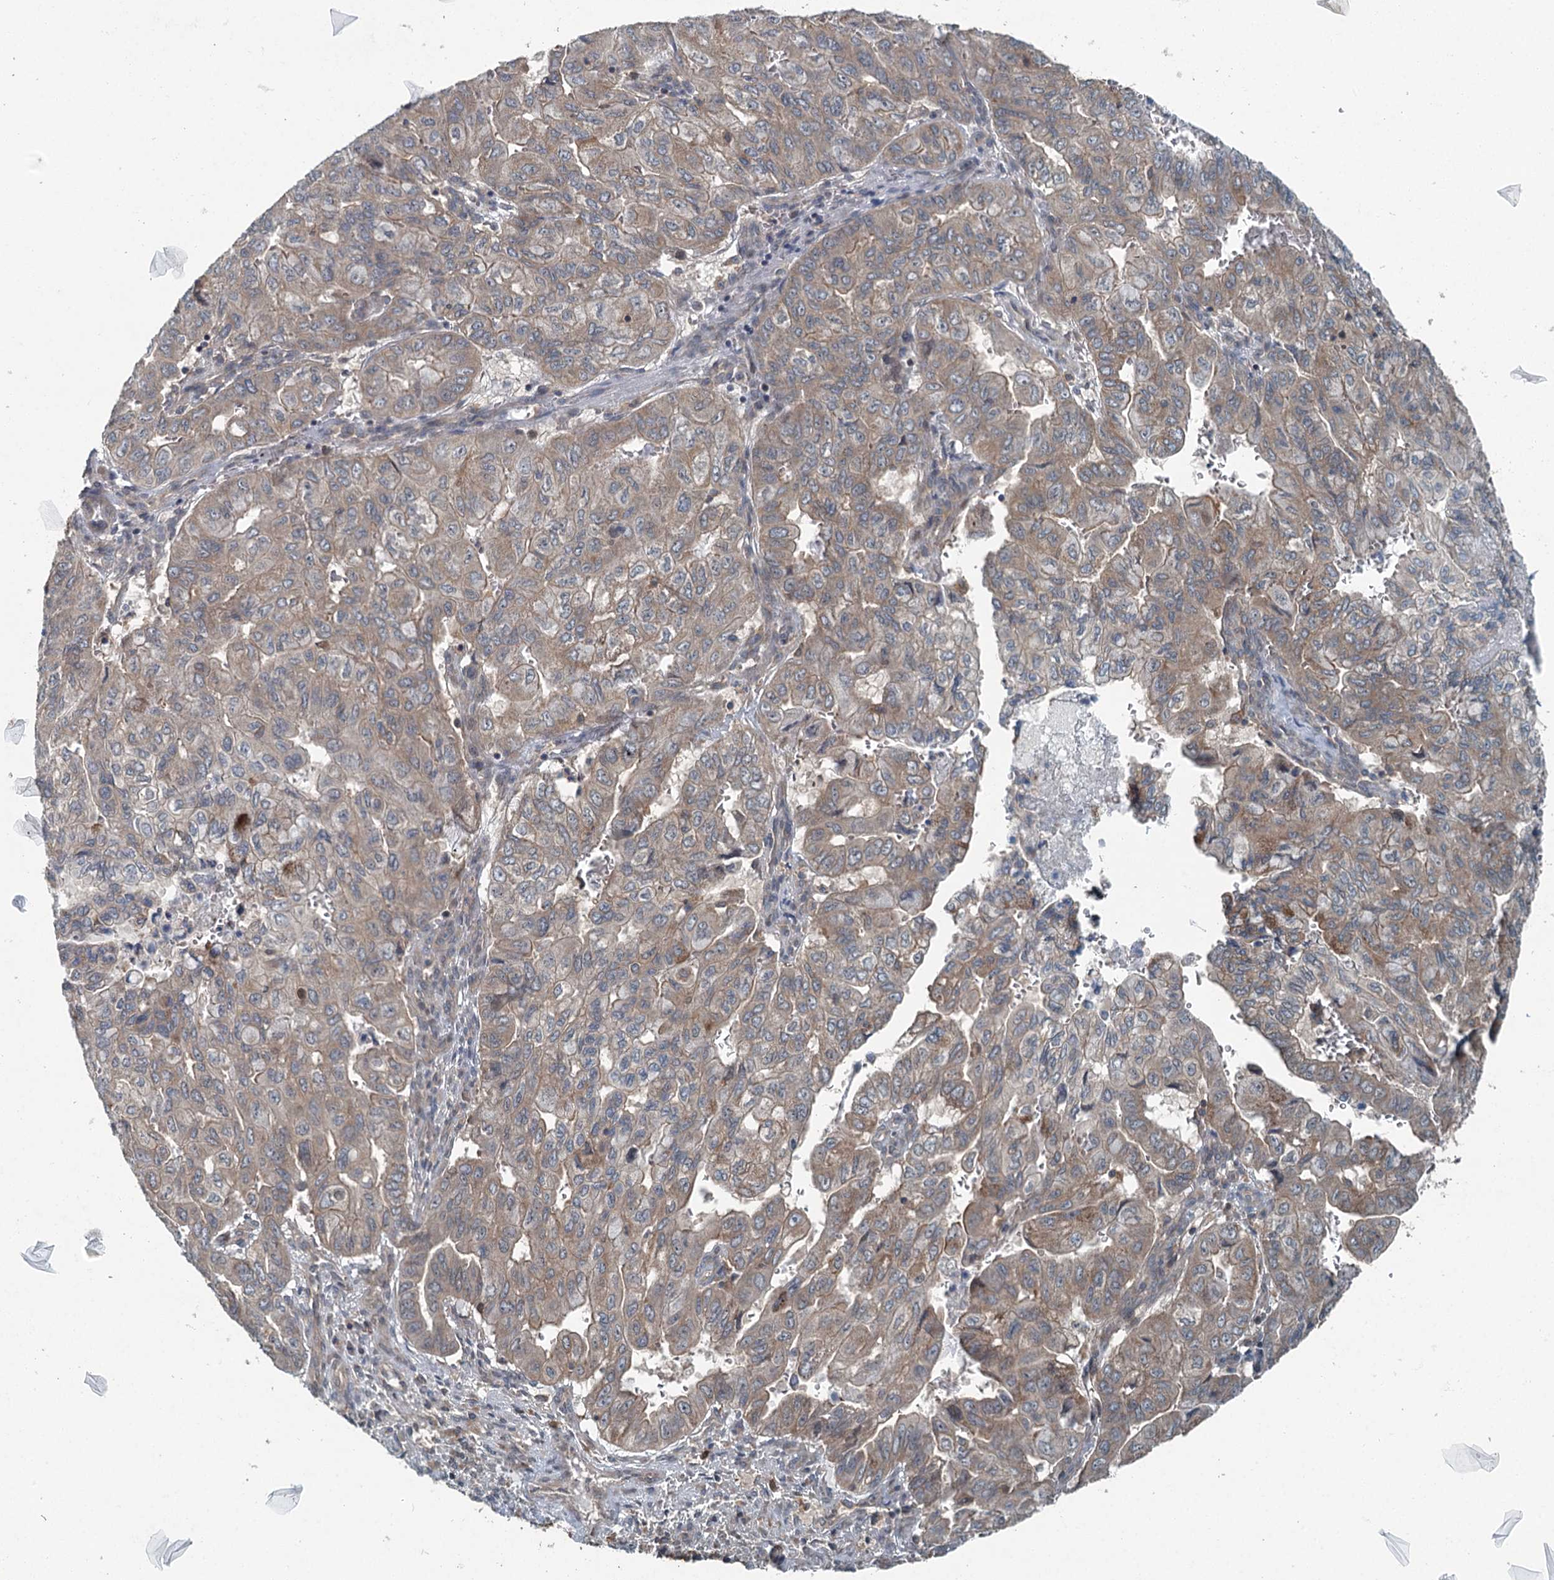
{"staining": {"intensity": "moderate", "quantity": ">75%", "location": "cytoplasmic/membranous"}, "tissue": "pancreatic cancer", "cell_type": "Tumor cells", "image_type": "cancer", "snomed": [{"axis": "morphology", "description": "Adenocarcinoma, NOS"}, {"axis": "topography", "description": "Pancreas"}], "caption": "A high-resolution micrograph shows immunohistochemistry (IHC) staining of pancreatic cancer (adenocarcinoma), which reveals moderate cytoplasmic/membranous positivity in approximately >75% of tumor cells.", "gene": "SKIC3", "patient": {"sex": "male", "age": 51}}